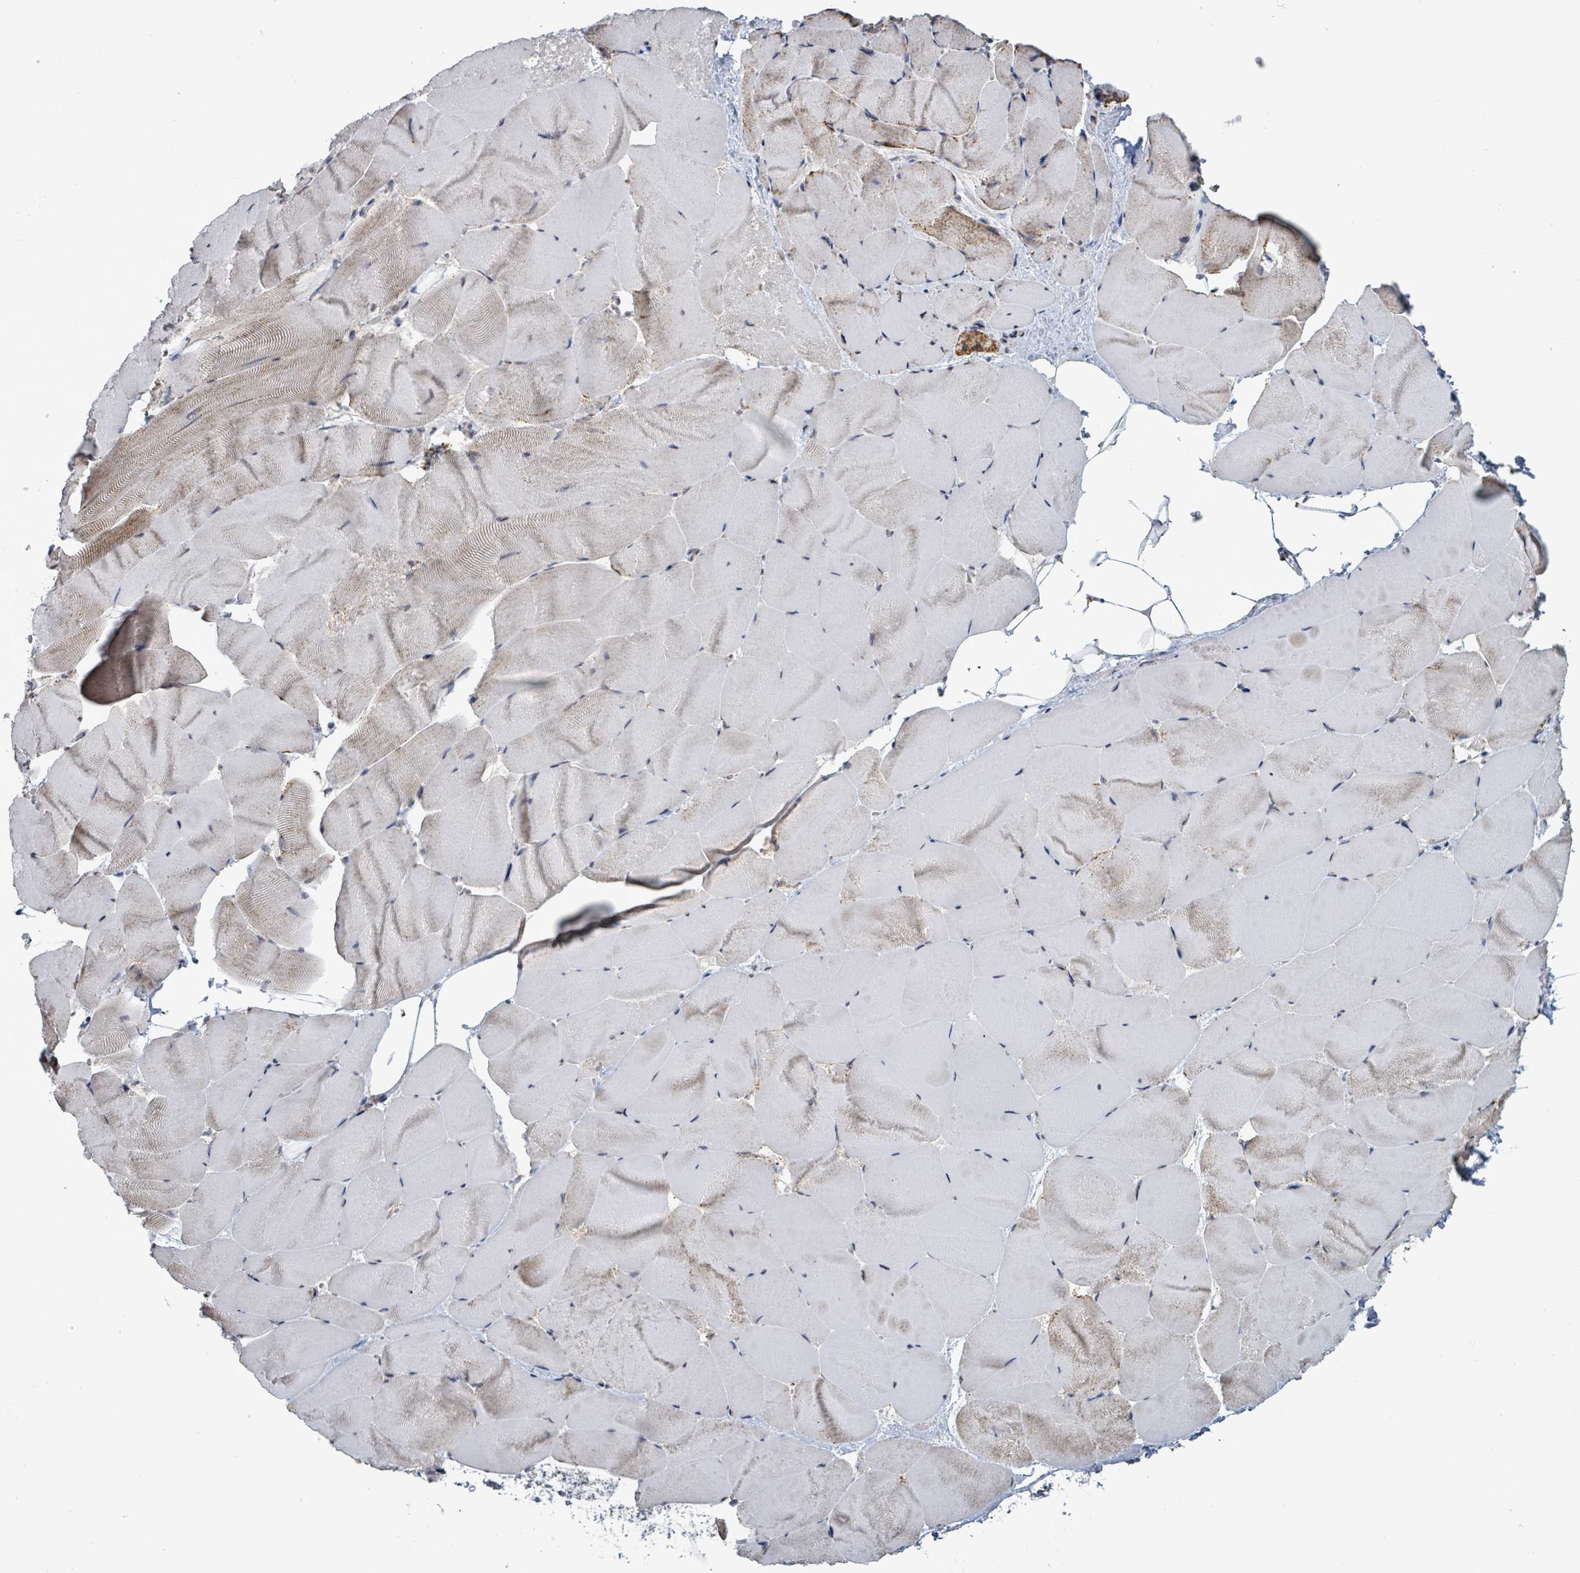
{"staining": {"intensity": "weak", "quantity": "<25%", "location": "cytoplasmic/membranous"}, "tissue": "skeletal muscle", "cell_type": "Myocytes", "image_type": "normal", "snomed": [{"axis": "morphology", "description": "Normal tissue, NOS"}, {"axis": "topography", "description": "Skeletal muscle"}], "caption": "Image shows no significant protein positivity in myocytes of normal skeletal muscle.", "gene": "COQ10B", "patient": {"sex": "female", "age": 64}}